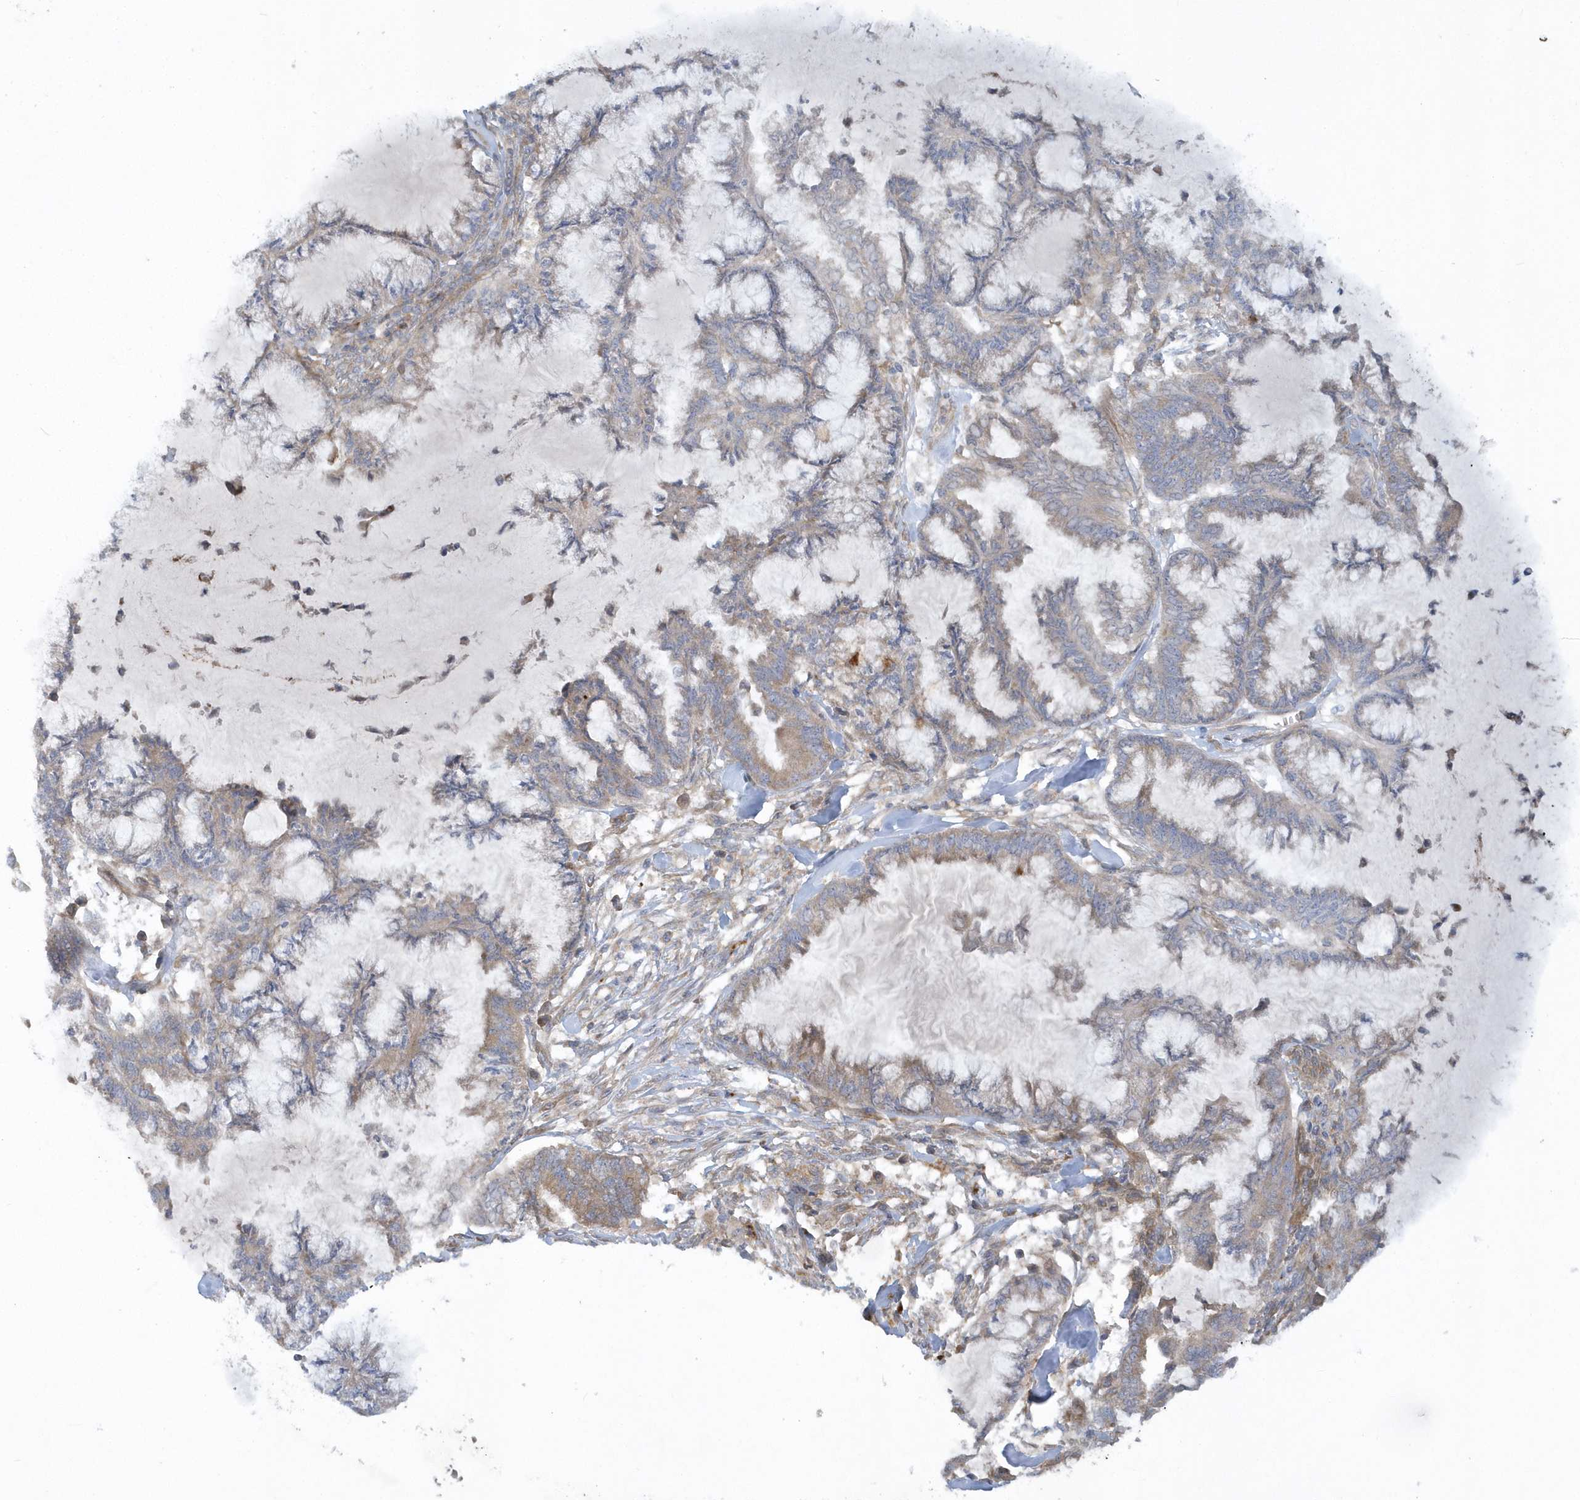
{"staining": {"intensity": "weak", "quantity": "<25%", "location": "cytoplasmic/membranous"}, "tissue": "endometrial cancer", "cell_type": "Tumor cells", "image_type": "cancer", "snomed": [{"axis": "morphology", "description": "Adenocarcinoma, NOS"}, {"axis": "topography", "description": "Endometrium"}], "caption": "DAB immunohistochemical staining of adenocarcinoma (endometrial) demonstrates no significant positivity in tumor cells. (DAB (3,3'-diaminobenzidine) IHC visualized using brightfield microscopy, high magnification).", "gene": "CNOT10", "patient": {"sex": "female", "age": 86}}